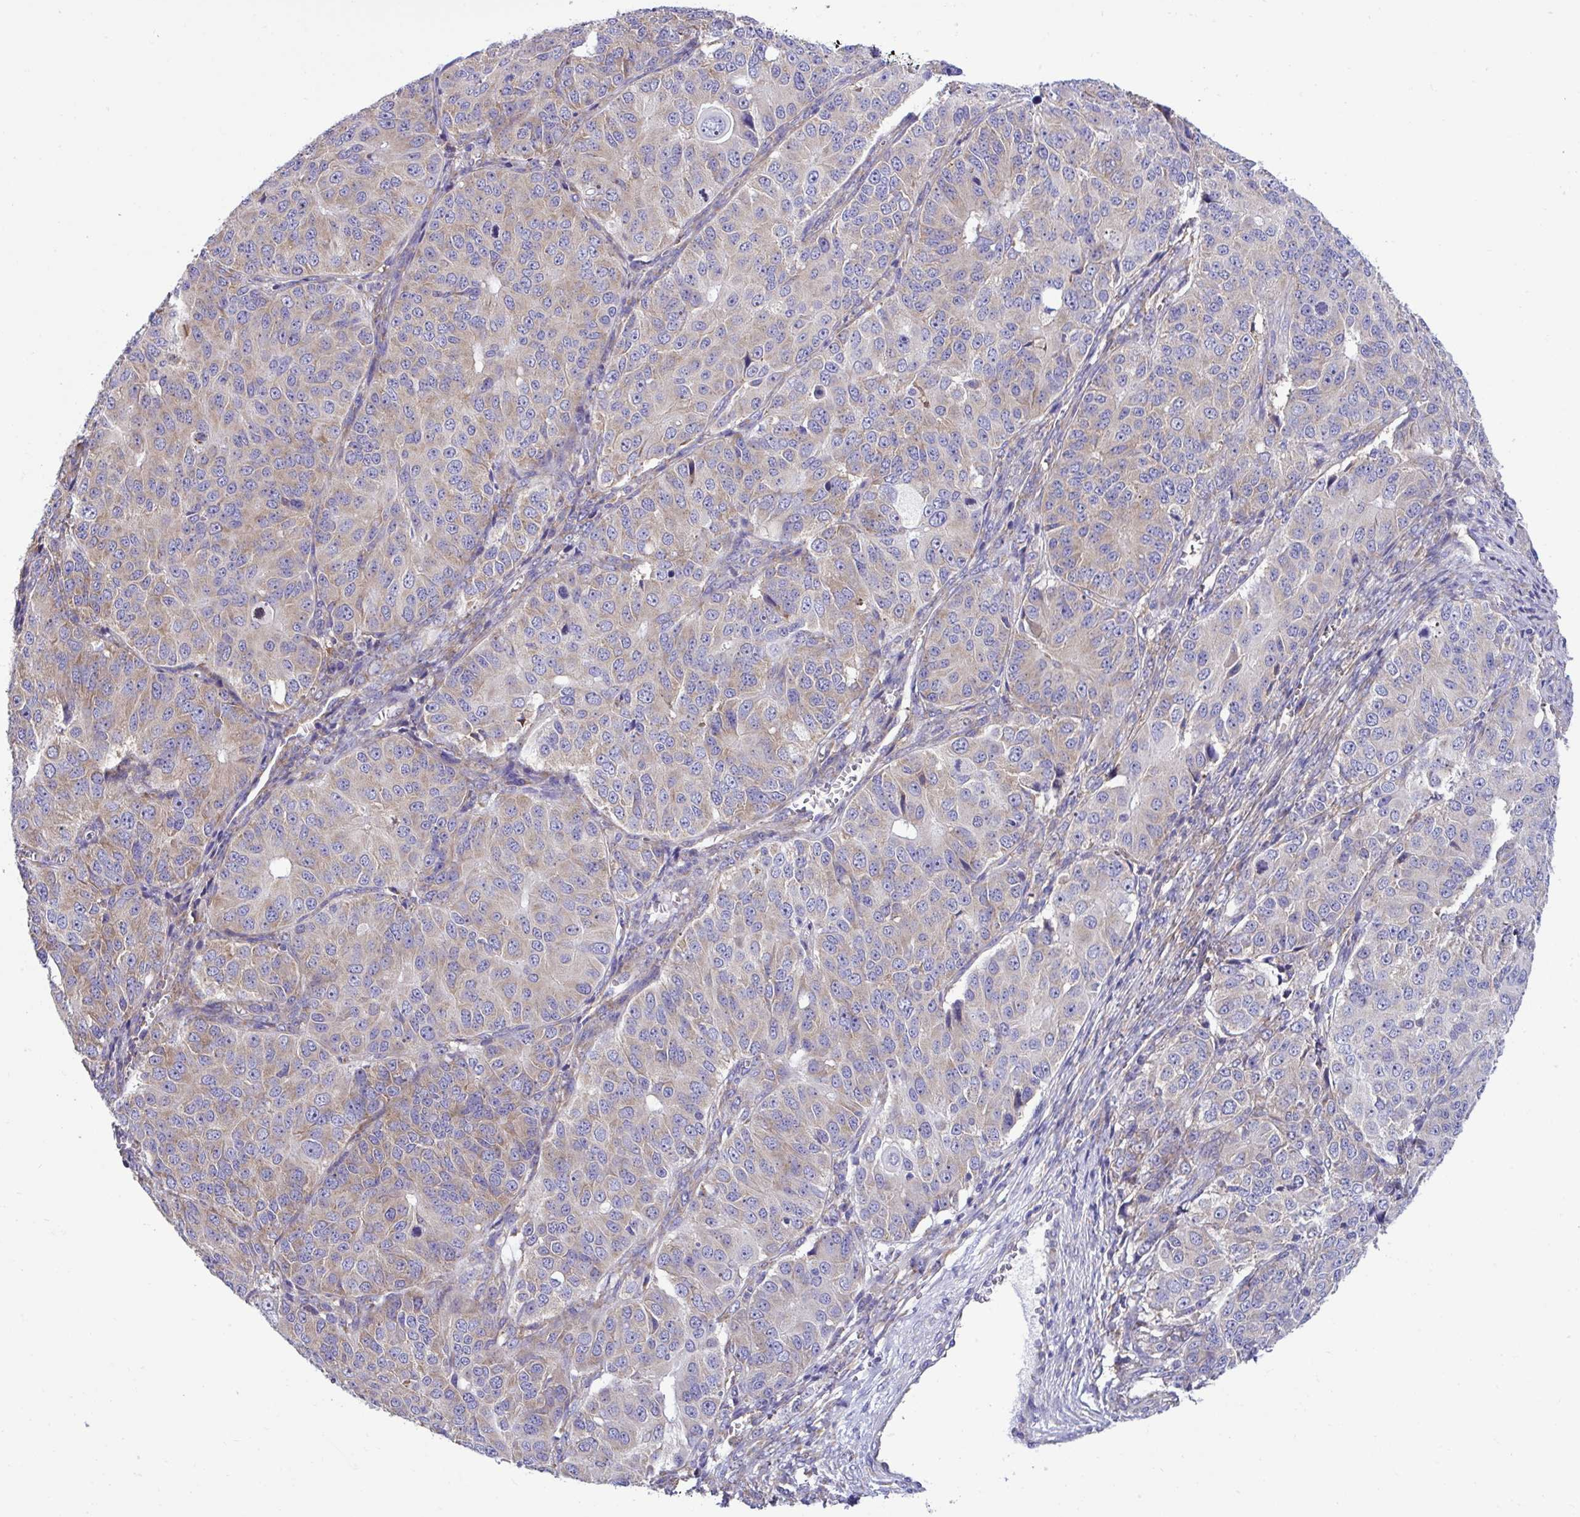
{"staining": {"intensity": "weak", "quantity": "<25%", "location": "cytoplasmic/membranous"}, "tissue": "ovarian cancer", "cell_type": "Tumor cells", "image_type": "cancer", "snomed": [{"axis": "morphology", "description": "Carcinoma, endometroid"}, {"axis": "topography", "description": "Ovary"}], "caption": "Protein analysis of ovarian cancer demonstrates no significant positivity in tumor cells. The staining is performed using DAB brown chromogen with nuclei counter-stained in using hematoxylin.", "gene": "RPL7", "patient": {"sex": "female", "age": 51}}